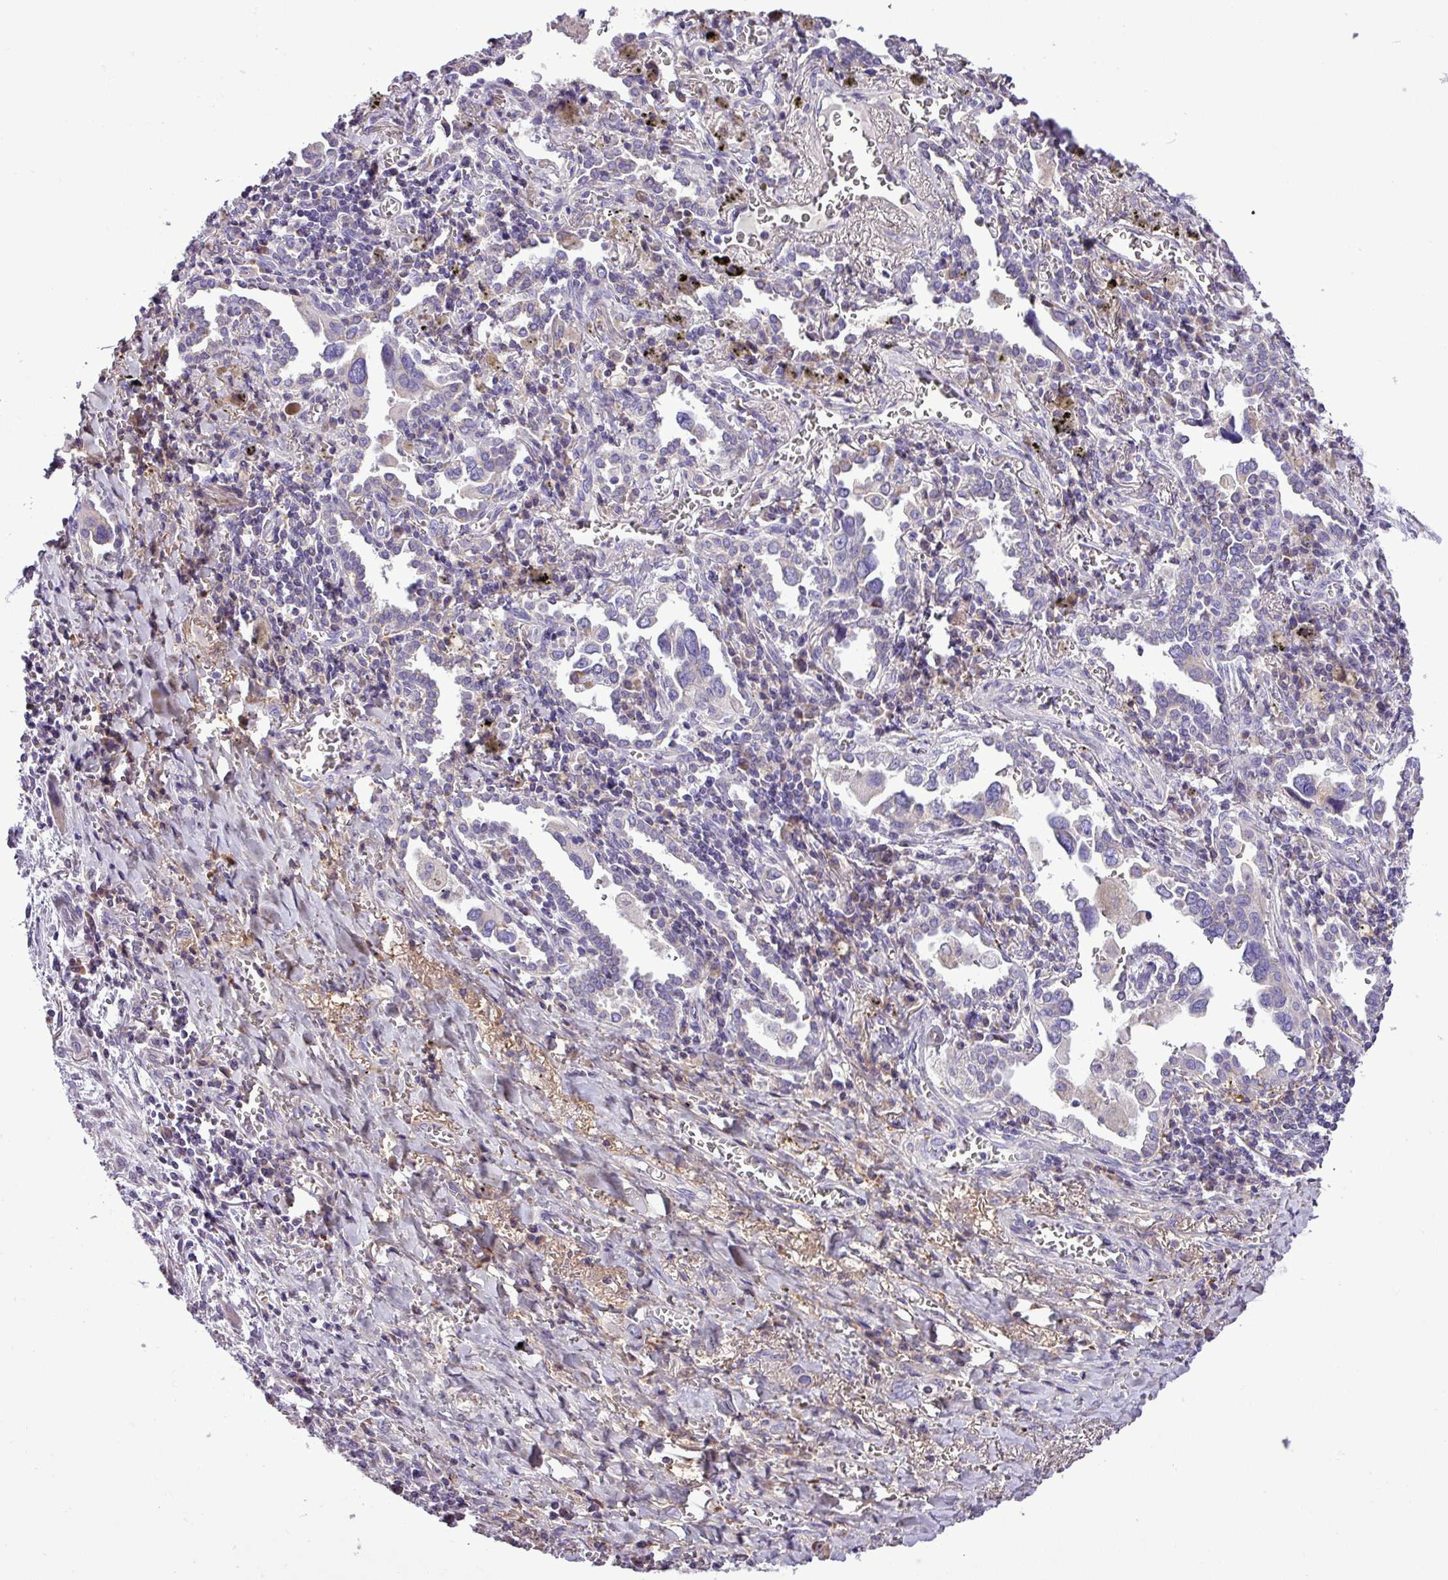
{"staining": {"intensity": "negative", "quantity": "none", "location": "none"}, "tissue": "lung cancer", "cell_type": "Tumor cells", "image_type": "cancer", "snomed": [{"axis": "morphology", "description": "Adenocarcinoma, NOS"}, {"axis": "topography", "description": "Lung"}], "caption": "Immunohistochemistry photomicrograph of neoplastic tissue: lung cancer (adenocarcinoma) stained with DAB exhibits no significant protein staining in tumor cells. (Brightfield microscopy of DAB IHC at high magnification).", "gene": "FAM183A", "patient": {"sex": "male", "age": 76}}